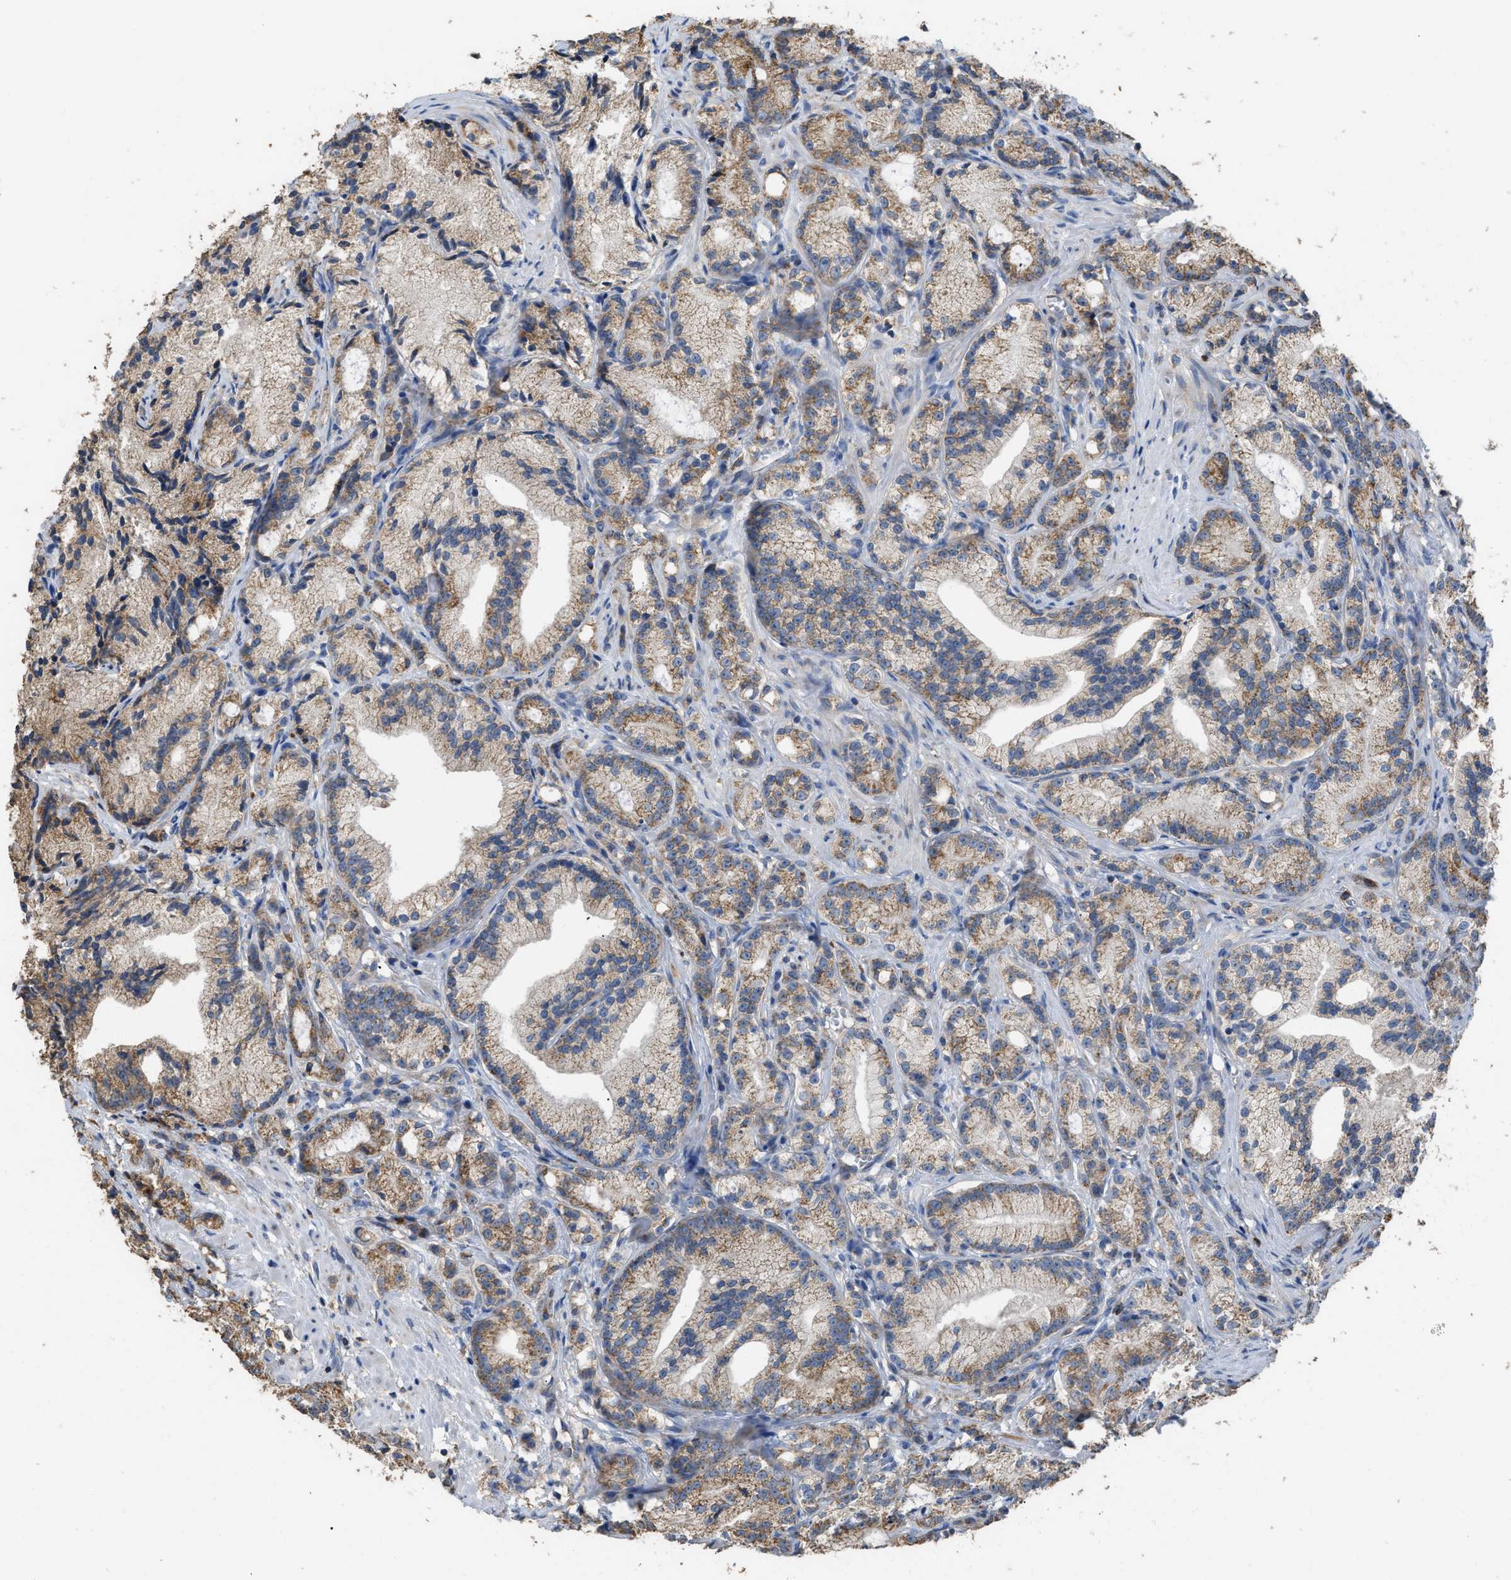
{"staining": {"intensity": "moderate", "quantity": ">75%", "location": "cytoplasmic/membranous"}, "tissue": "prostate cancer", "cell_type": "Tumor cells", "image_type": "cancer", "snomed": [{"axis": "morphology", "description": "Adenocarcinoma, Low grade"}, {"axis": "topography", "description": "Prostate"}], "caption": "Tumor cells exhibit moderate cytoplasmic/membranous staining in about >75% of cells in adenocarcinoma (low-grade) (prostate).", "gene": "AK2", "patient": {"sex": "male", "age": 89}}